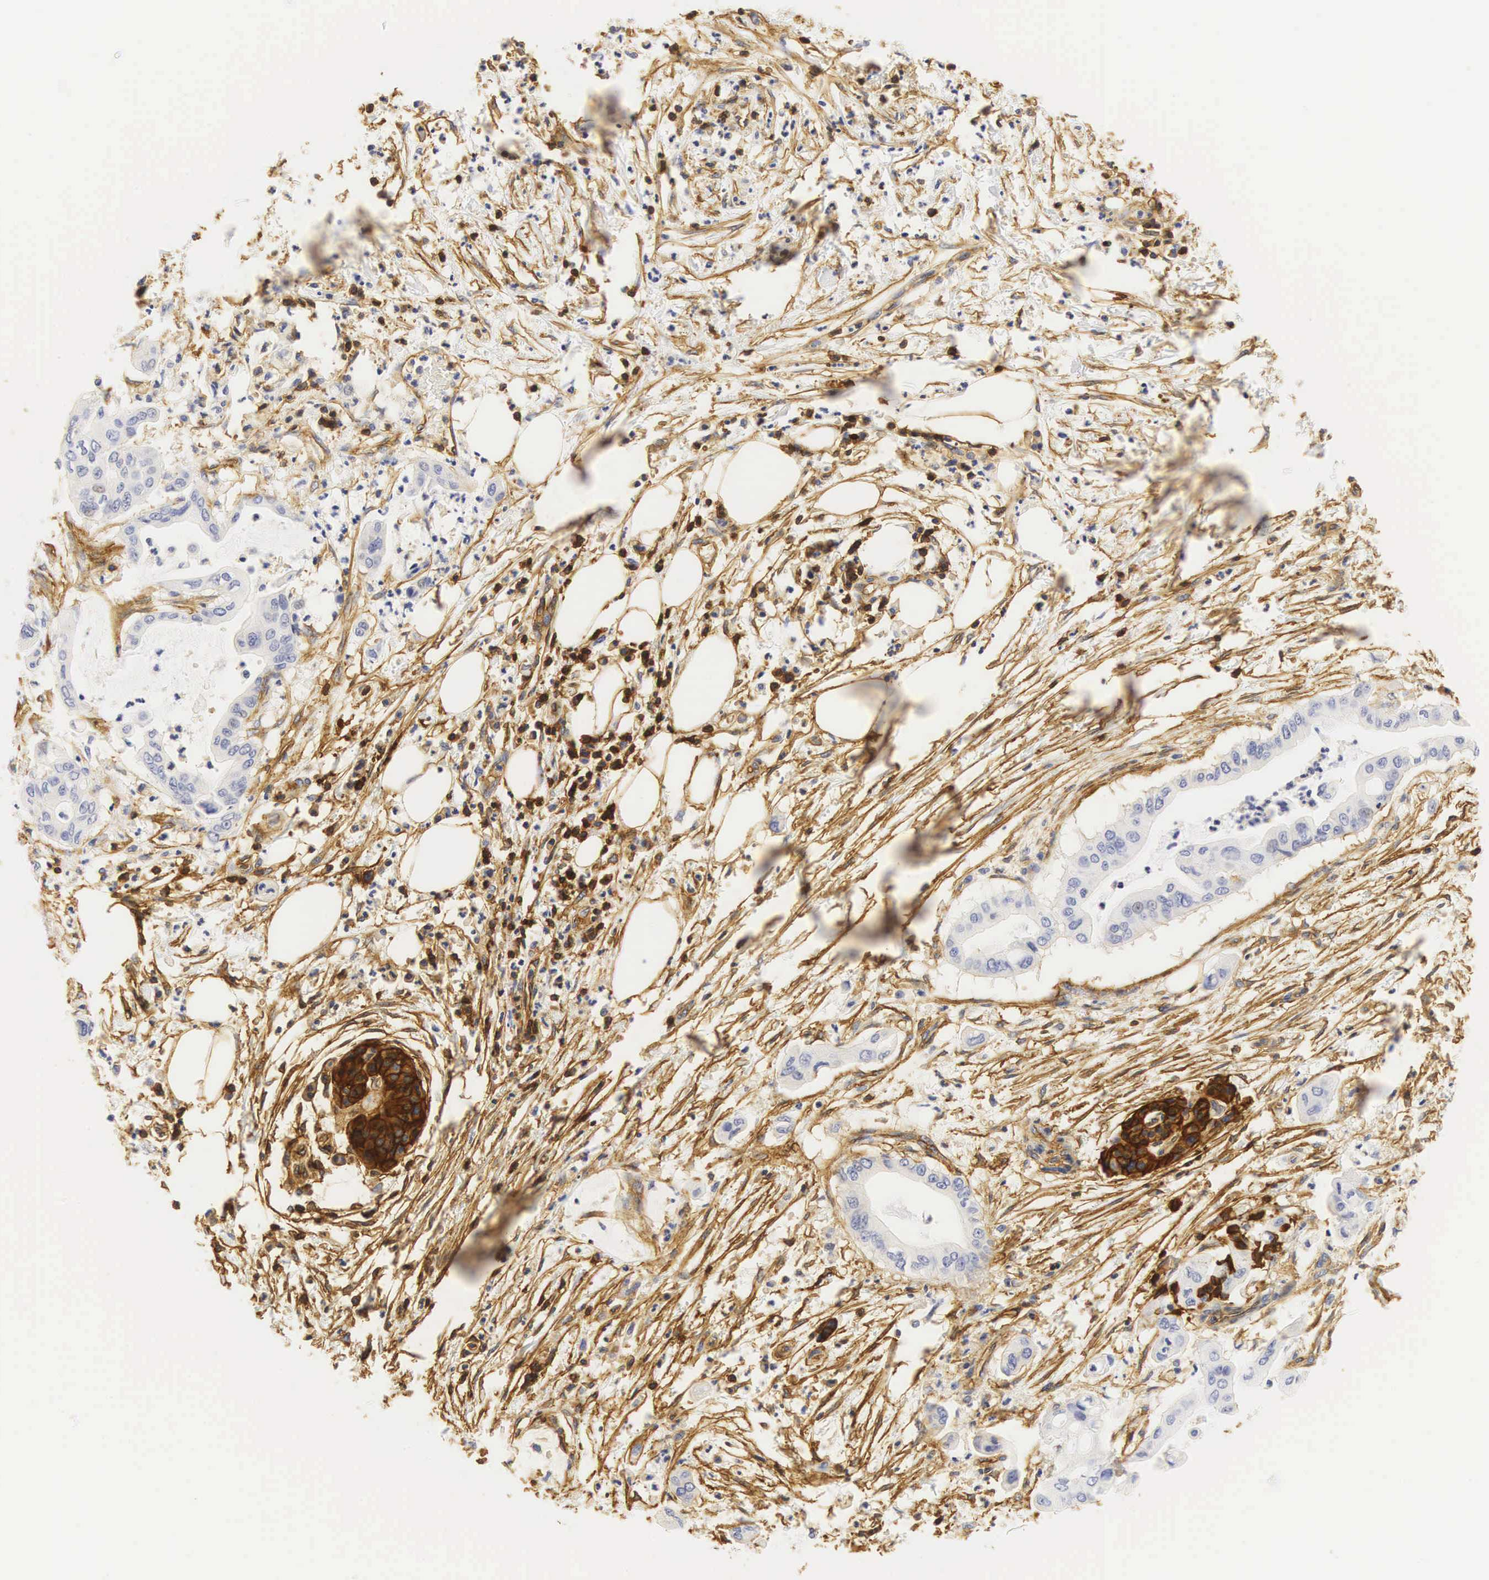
{"staining": {"intensity": "negative", "quantity": "none", "location": "none"}, "tissue": "pancreatic cancer", "cell_type": "Tumor cells", "image_type": "cancer", "snomed": [{"axis": "morphology", "description": "Adenocarcinoma, NOS"}, {"axis": "topography", "description": "Pancreas"}], "caption": "High power microscopy histopathology image of an immunohistochemistry photomicrograph of pancreatic cancer, revealing no significant expression in tumor cells.", "gene": "CD99", "patient": {"sex": "male", "age": 58}}